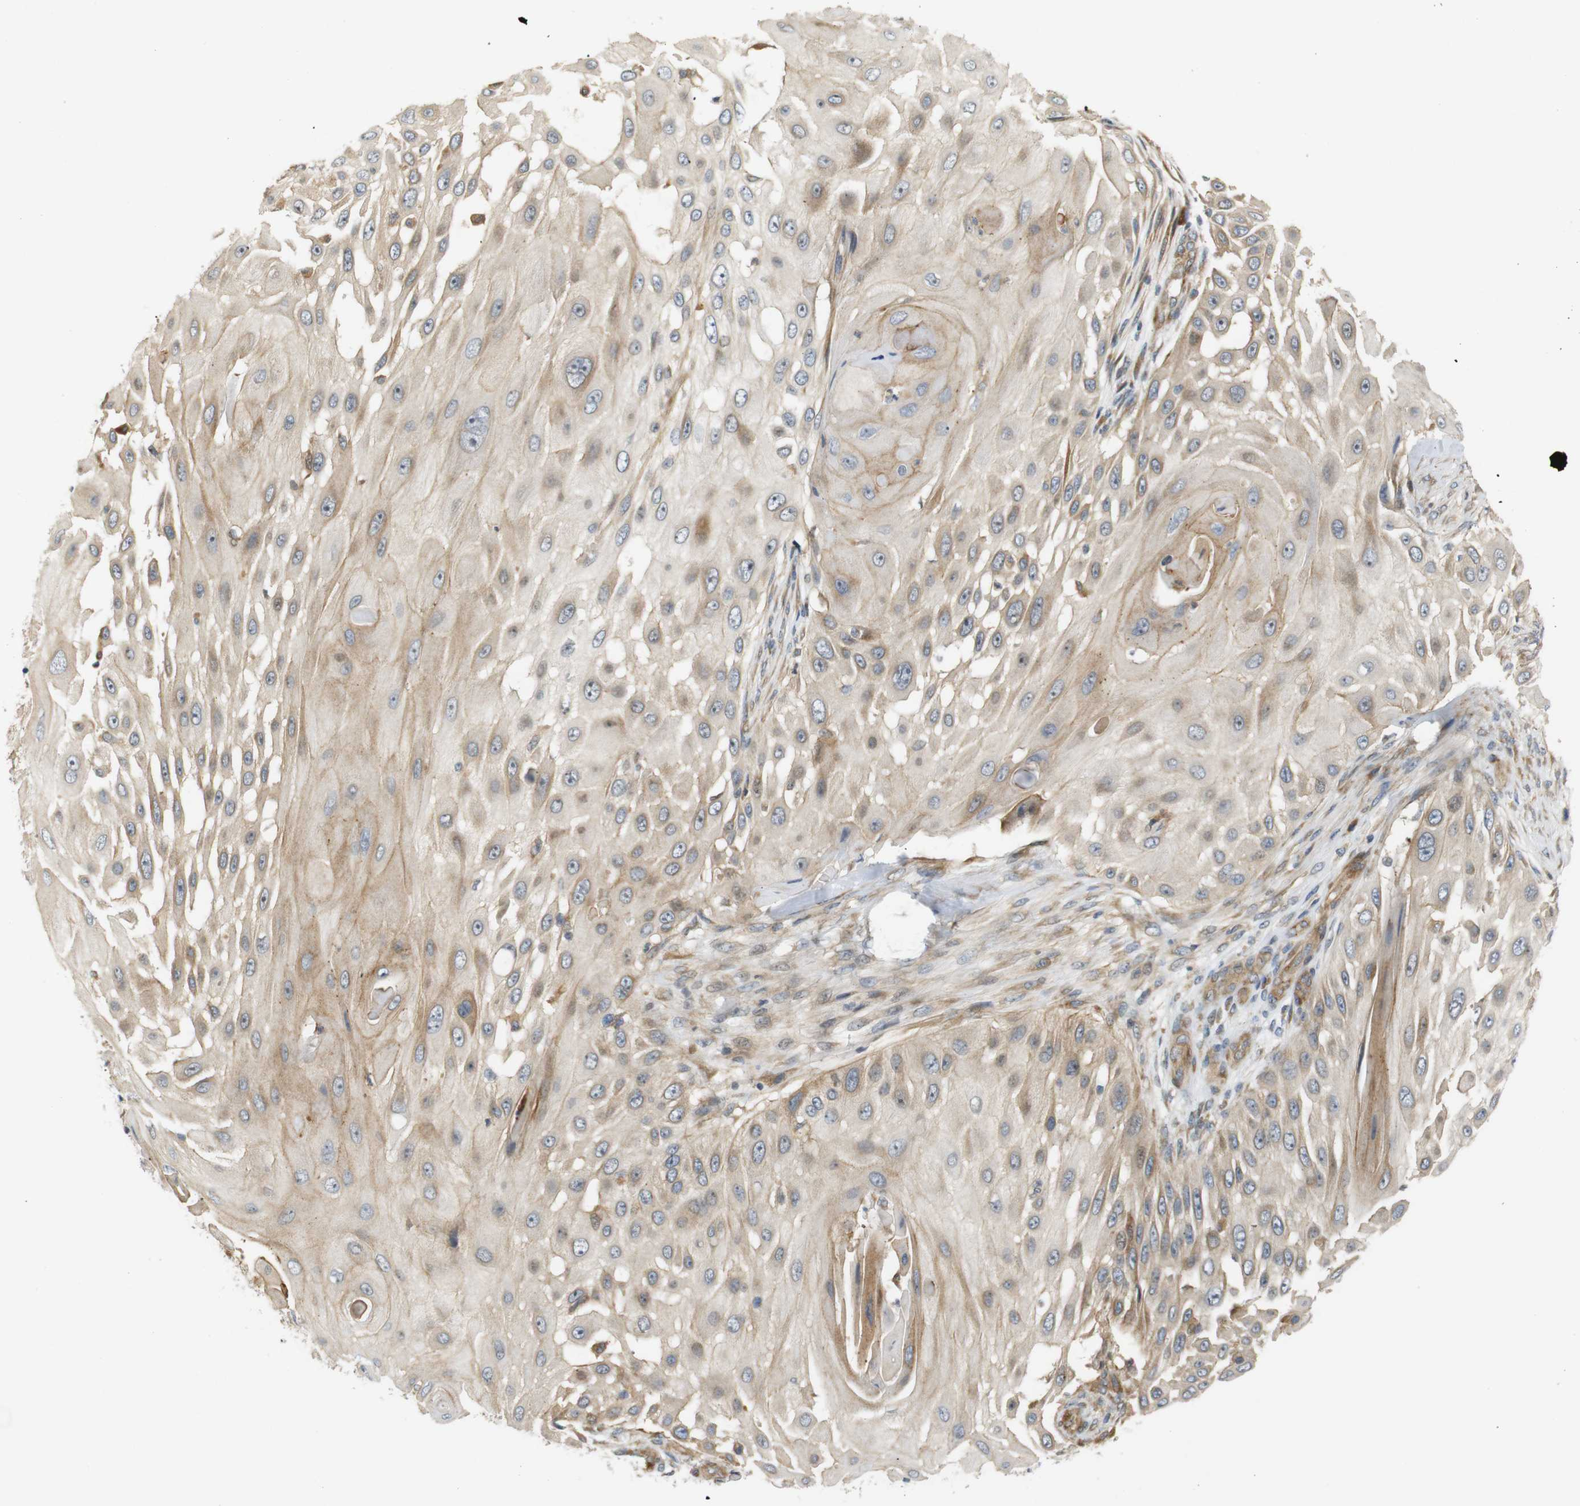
{"staining": {"intensity": "moderate", "quantity": "<25%", "location": "cytoplasmic/membranous"}, "tissue": "skin cancer", "cell_type": "Tumor cells", "image_type": "cancer", "snomed": [{"axis": "morphology", "description": "Squamous cell carcinoma, NOS"}, {"axis": "topography", "description": "Skin"}], "caption": "A histopathology image showing moderate cytoplasmic/membranous positivity in about <25% of tumor cells in skin cancer (squamous cell carcinoma), as visualized by brown immunohistochemical staining.", "gene": "RPTOR", "patient": {"sex": "female", "age": 44}}